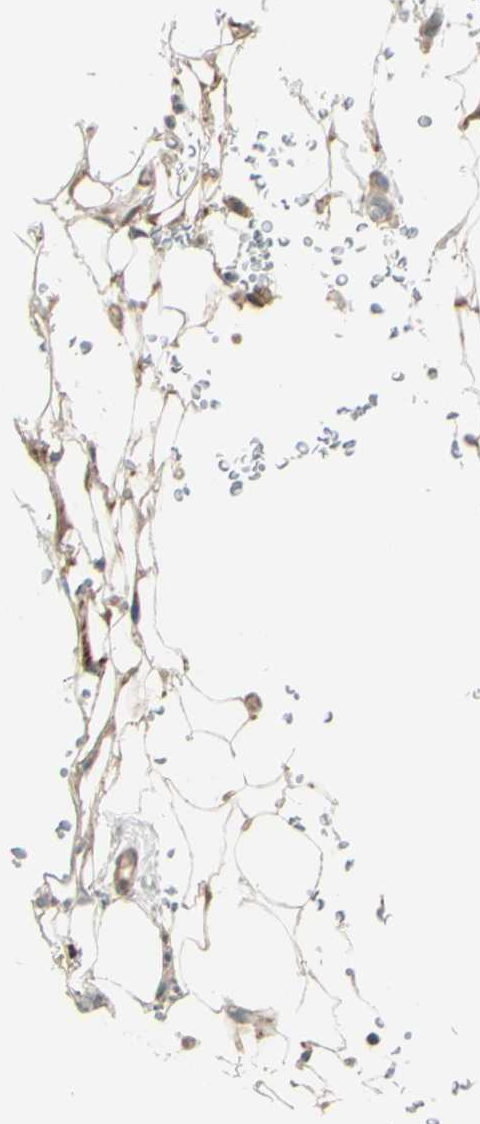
{"staining": {"intensity": "moderate", "quantity": "25%-75%", "location": "cytoplasmic/membranous"}, "tissue": "adipose tissue", "cell_type": "Adipocytes", "image_type": "normal", "snomed": [{"axis": "morphology", "description": "Normal tissue, NOS"}, {"axis": "topography", "description": "Peripheral nerve tissue"}], "caption": "DAB immunohistochemical staining of normal adipose tissue shows moderate cytoplasmic/membranous protein positivity in about 25%-75% of adipocytes.", "gene": "NAXD", "patient": {"sex": "male", "age": 70}}